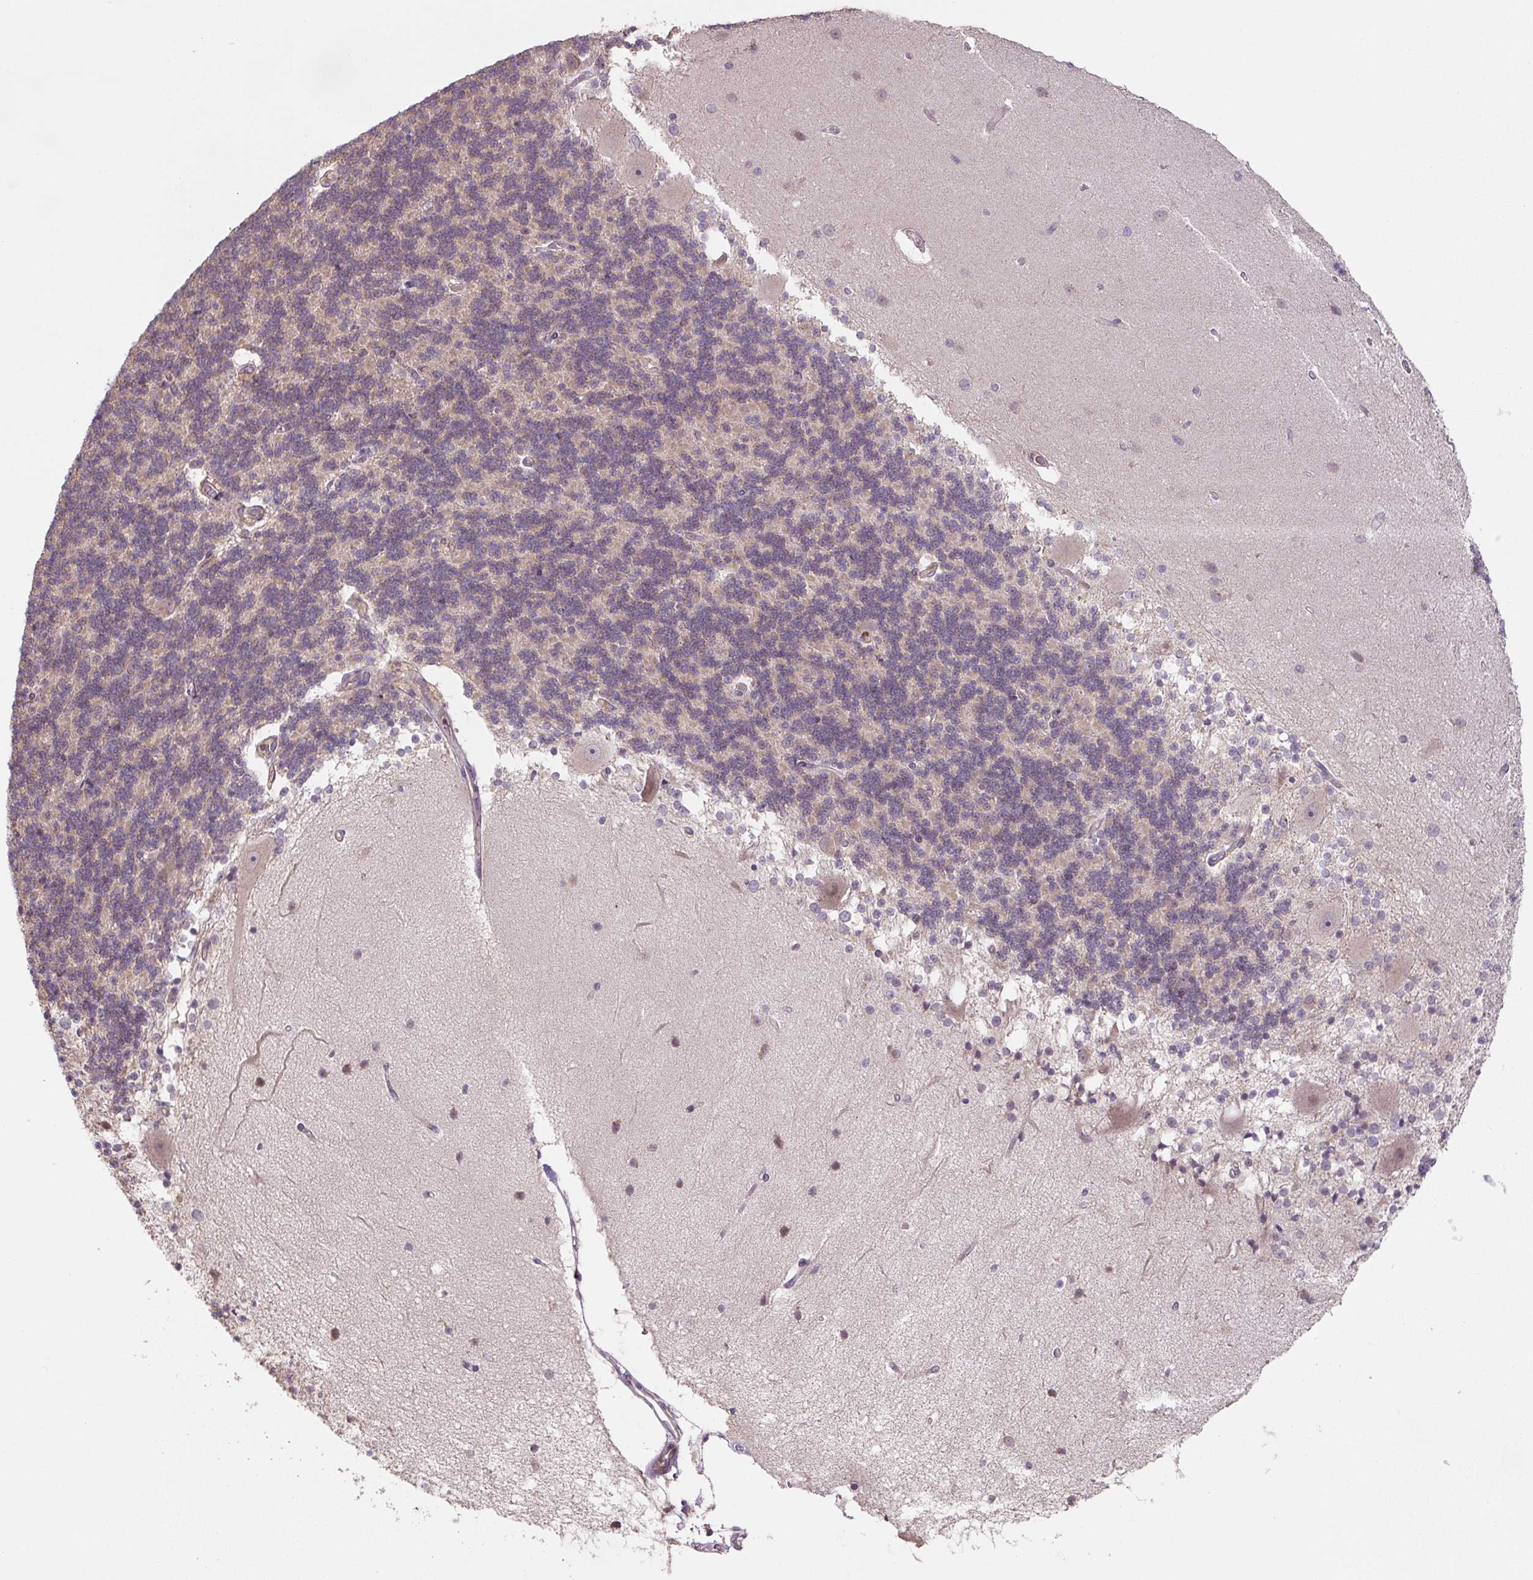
{"staining": {"intensity": "negative", "quantity": "none", "location": "none"}, "tissue": "cerebellum", "cell_type": "Cells in granular layer", "image_type": "normal", "snomed": [{"axis": "morphology", "description": "Normal tissue, NOS"}, {"axis": "topography", "description": "Cerebellum"}], "caption": "High magnification brightfield microscopy of normal cerebellum stained with DAB (3,3'-diaminobenzidine) (brown) and counterstained with hematoxylin (blue): cells in granular layer show no significant positivity. Nuclei are stained in blue.", "gene": "C2orf73", "patient": {"sex": "female", "age": 54}}